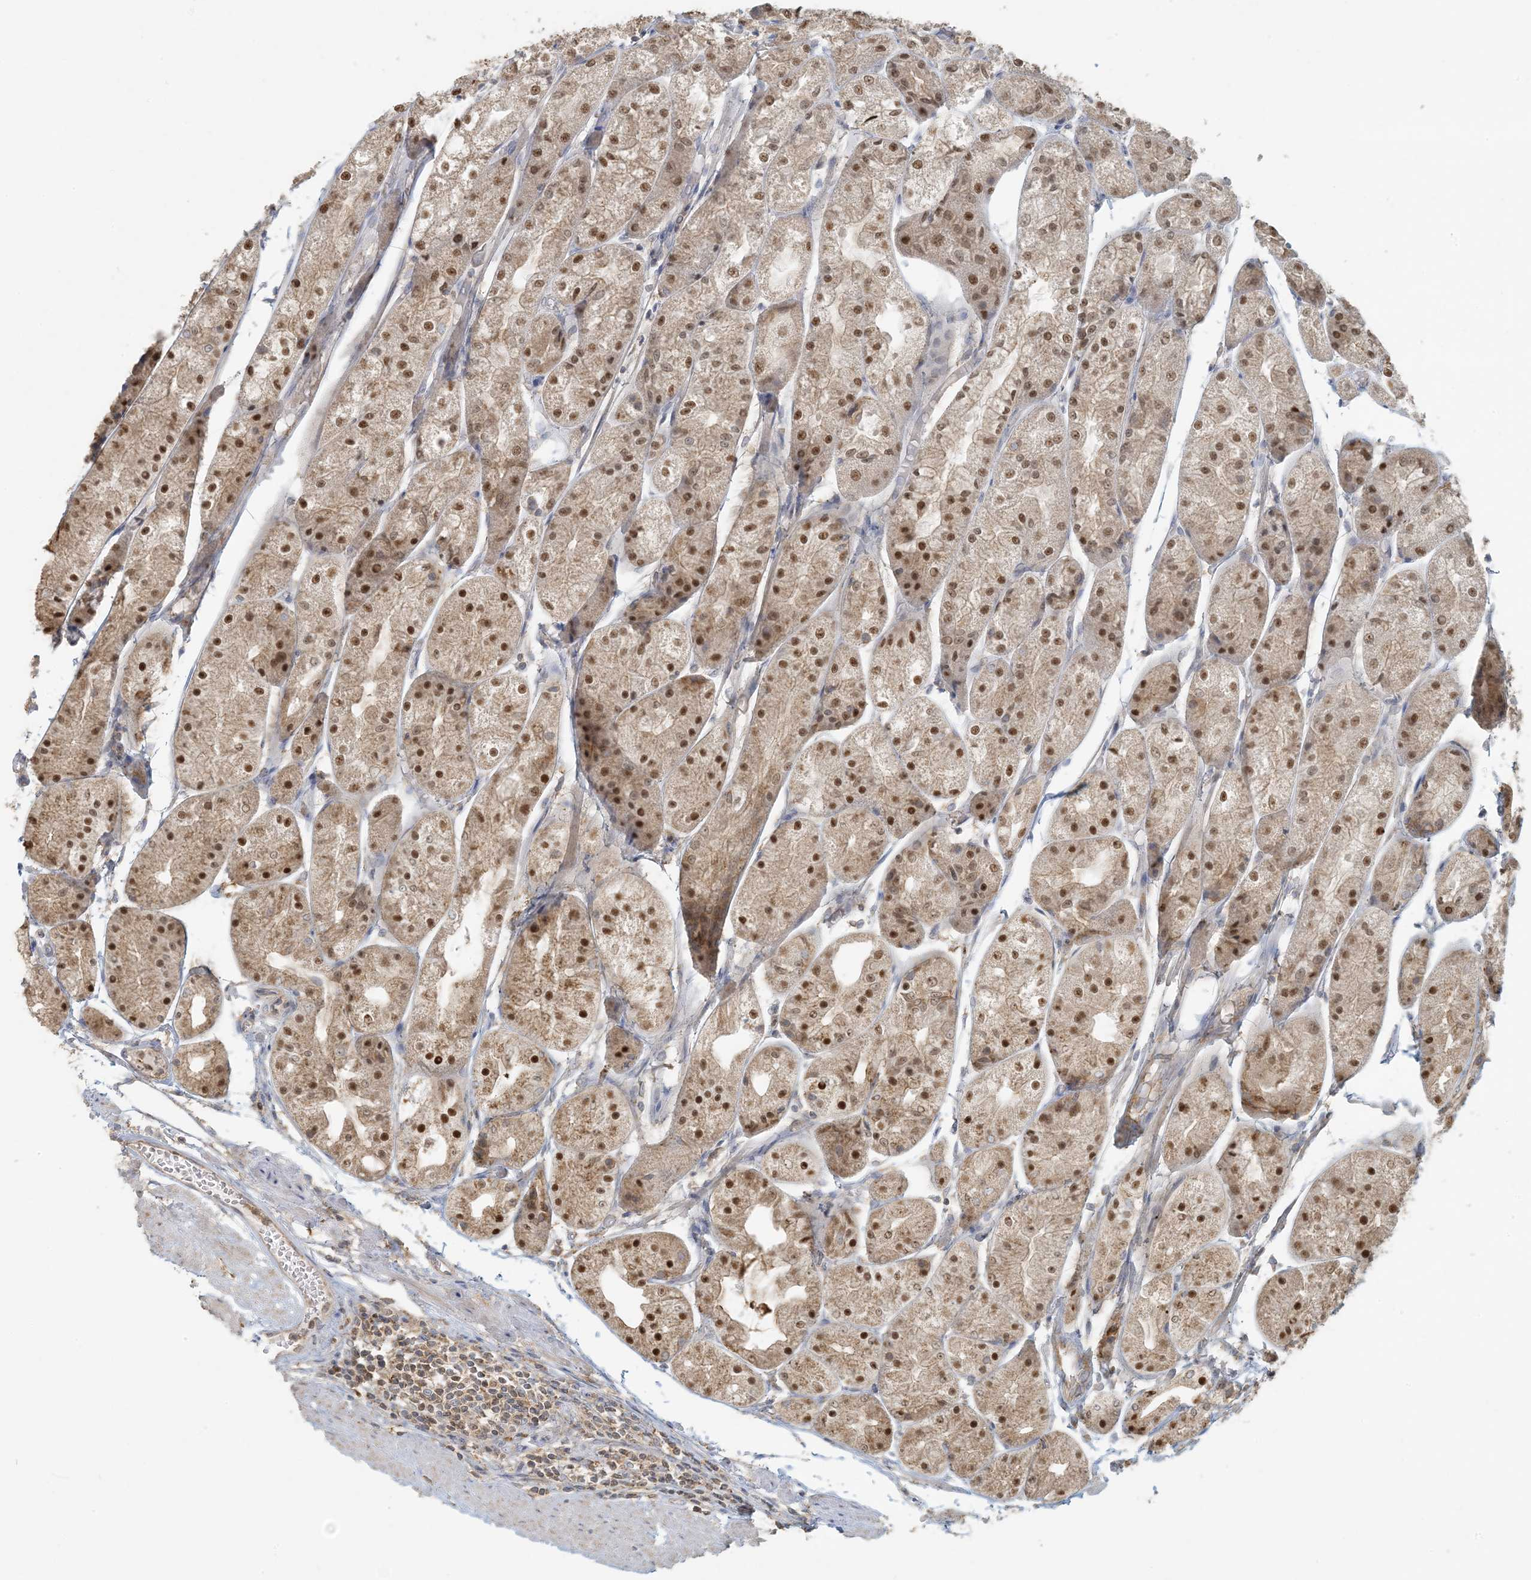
{"staining": {"intensity": "moderate", "quantity": ">75%", "location": "cytoplasmic/membranous,nuclear"}, "tissue": "stomach", "cell_type": "Glandular cells", "image_type": "normal", "snomed": [{"axis": "morphology", "description": "Normal tissue, NOS"}, {"axis": "topography", "description": "Stomach, upper"}], "caption": "Stomach was stained to show a protein in brown. There is medium levels of moderate cytoplasmic/membranous,nuclear positivity in about >75% of glandular cells. The protein of interest is stained brown, and the nuclei are stained in blue (DAB (3,3'-diaminobenzidine) IHC with brightfield microscopy, high magnification).", "gene": "HACL1", "patient": {"sex": "male", "age": 72}}